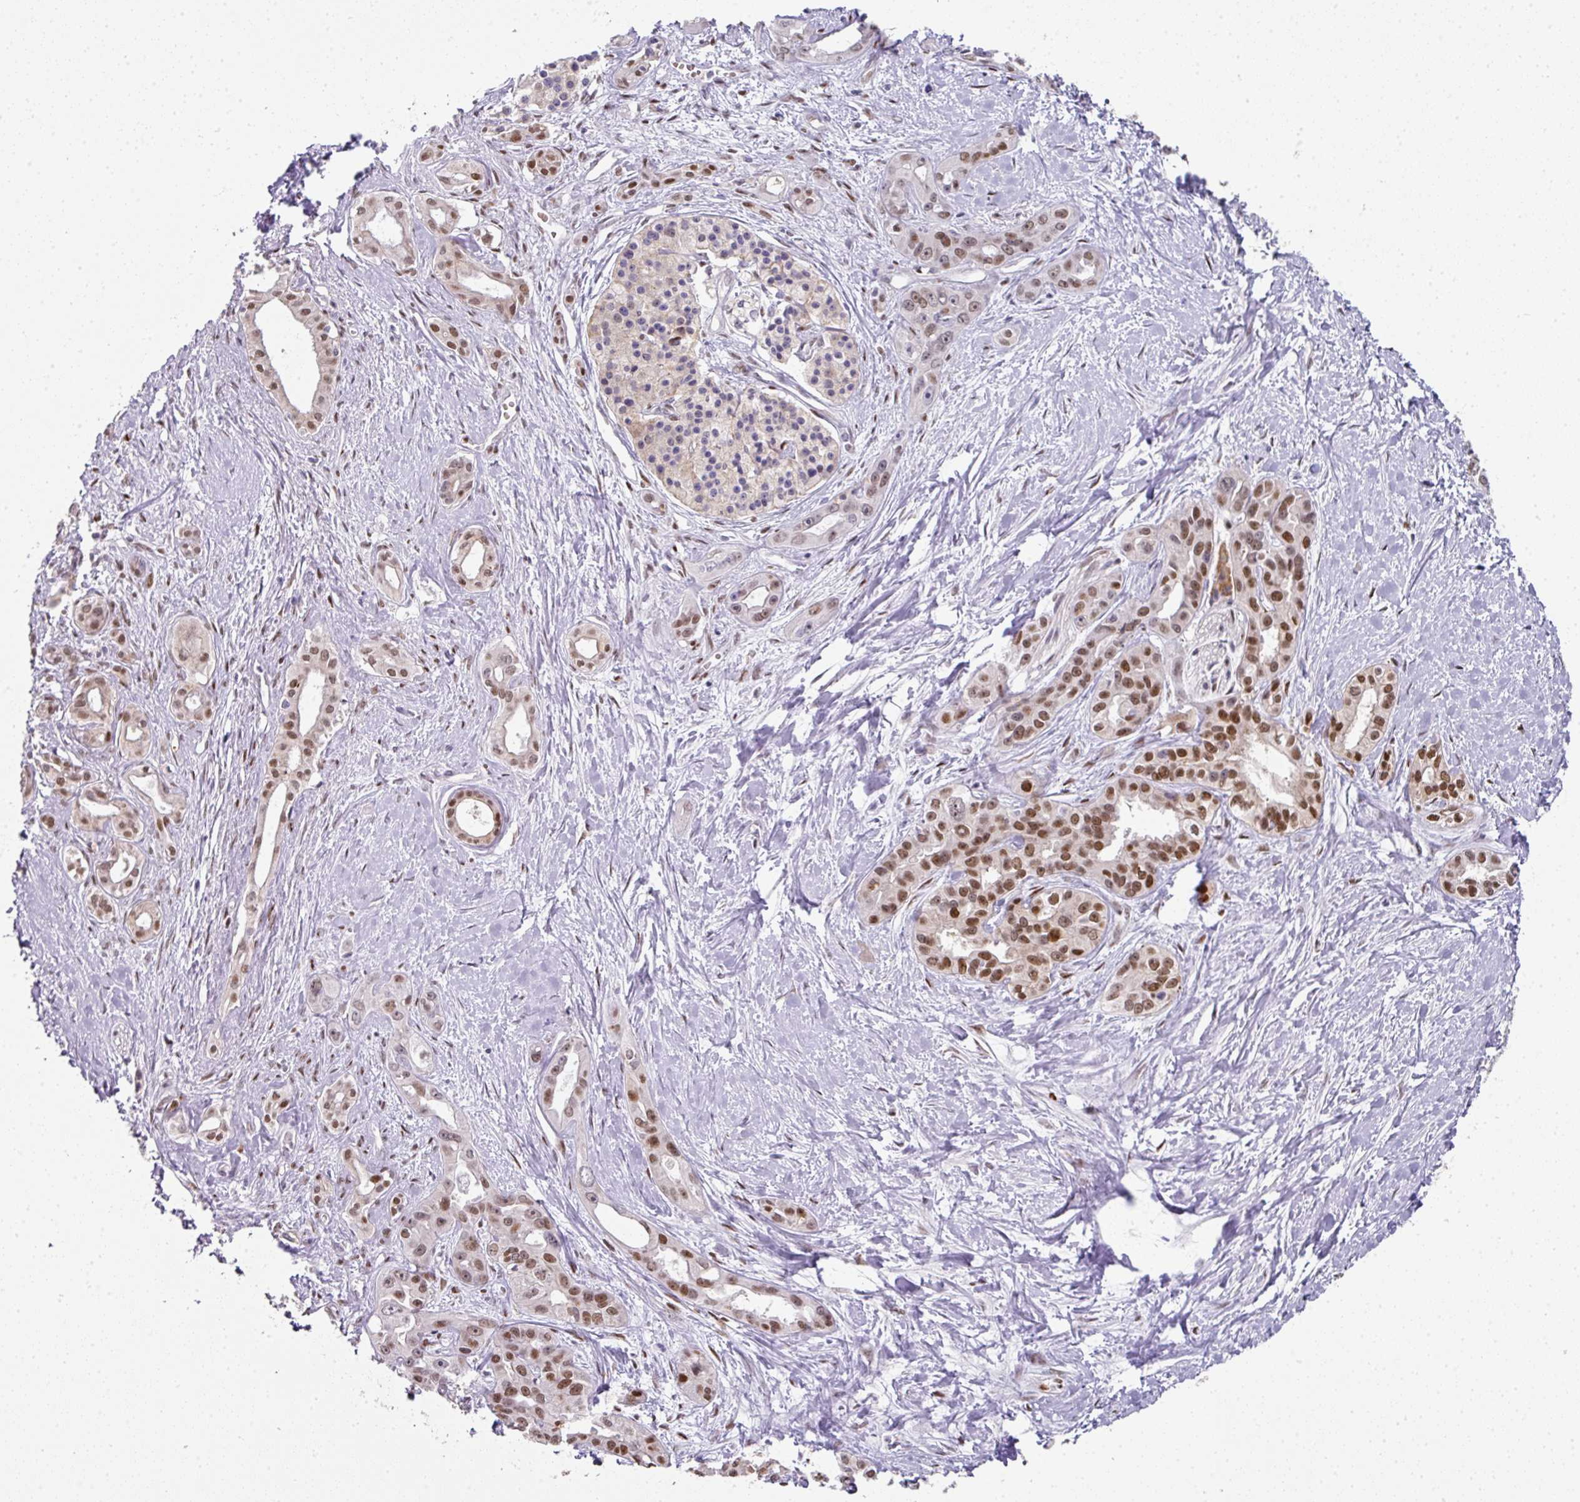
{"staining": {"intensity": "moderate", "quantity": ">75%", "location": "nuclear"}, "tissue": "pancreatic cancer", "cell_type": "Tumor cells", "image_type": "cancer", "snomed": [{"axis": "morphology", "description": "Adenocarcinoma, NOS"}, {"axis": "topography", "description": "Pancreas"}], "caption": "Pancreatic adenocarcinoma was stained to show a protein in brown. There is medium levels of moderate nuclear positivity in approximately >75% of tumor cells.", "gene": "ANKRD18A", "patient": {"sex": "female", "age": 50}}